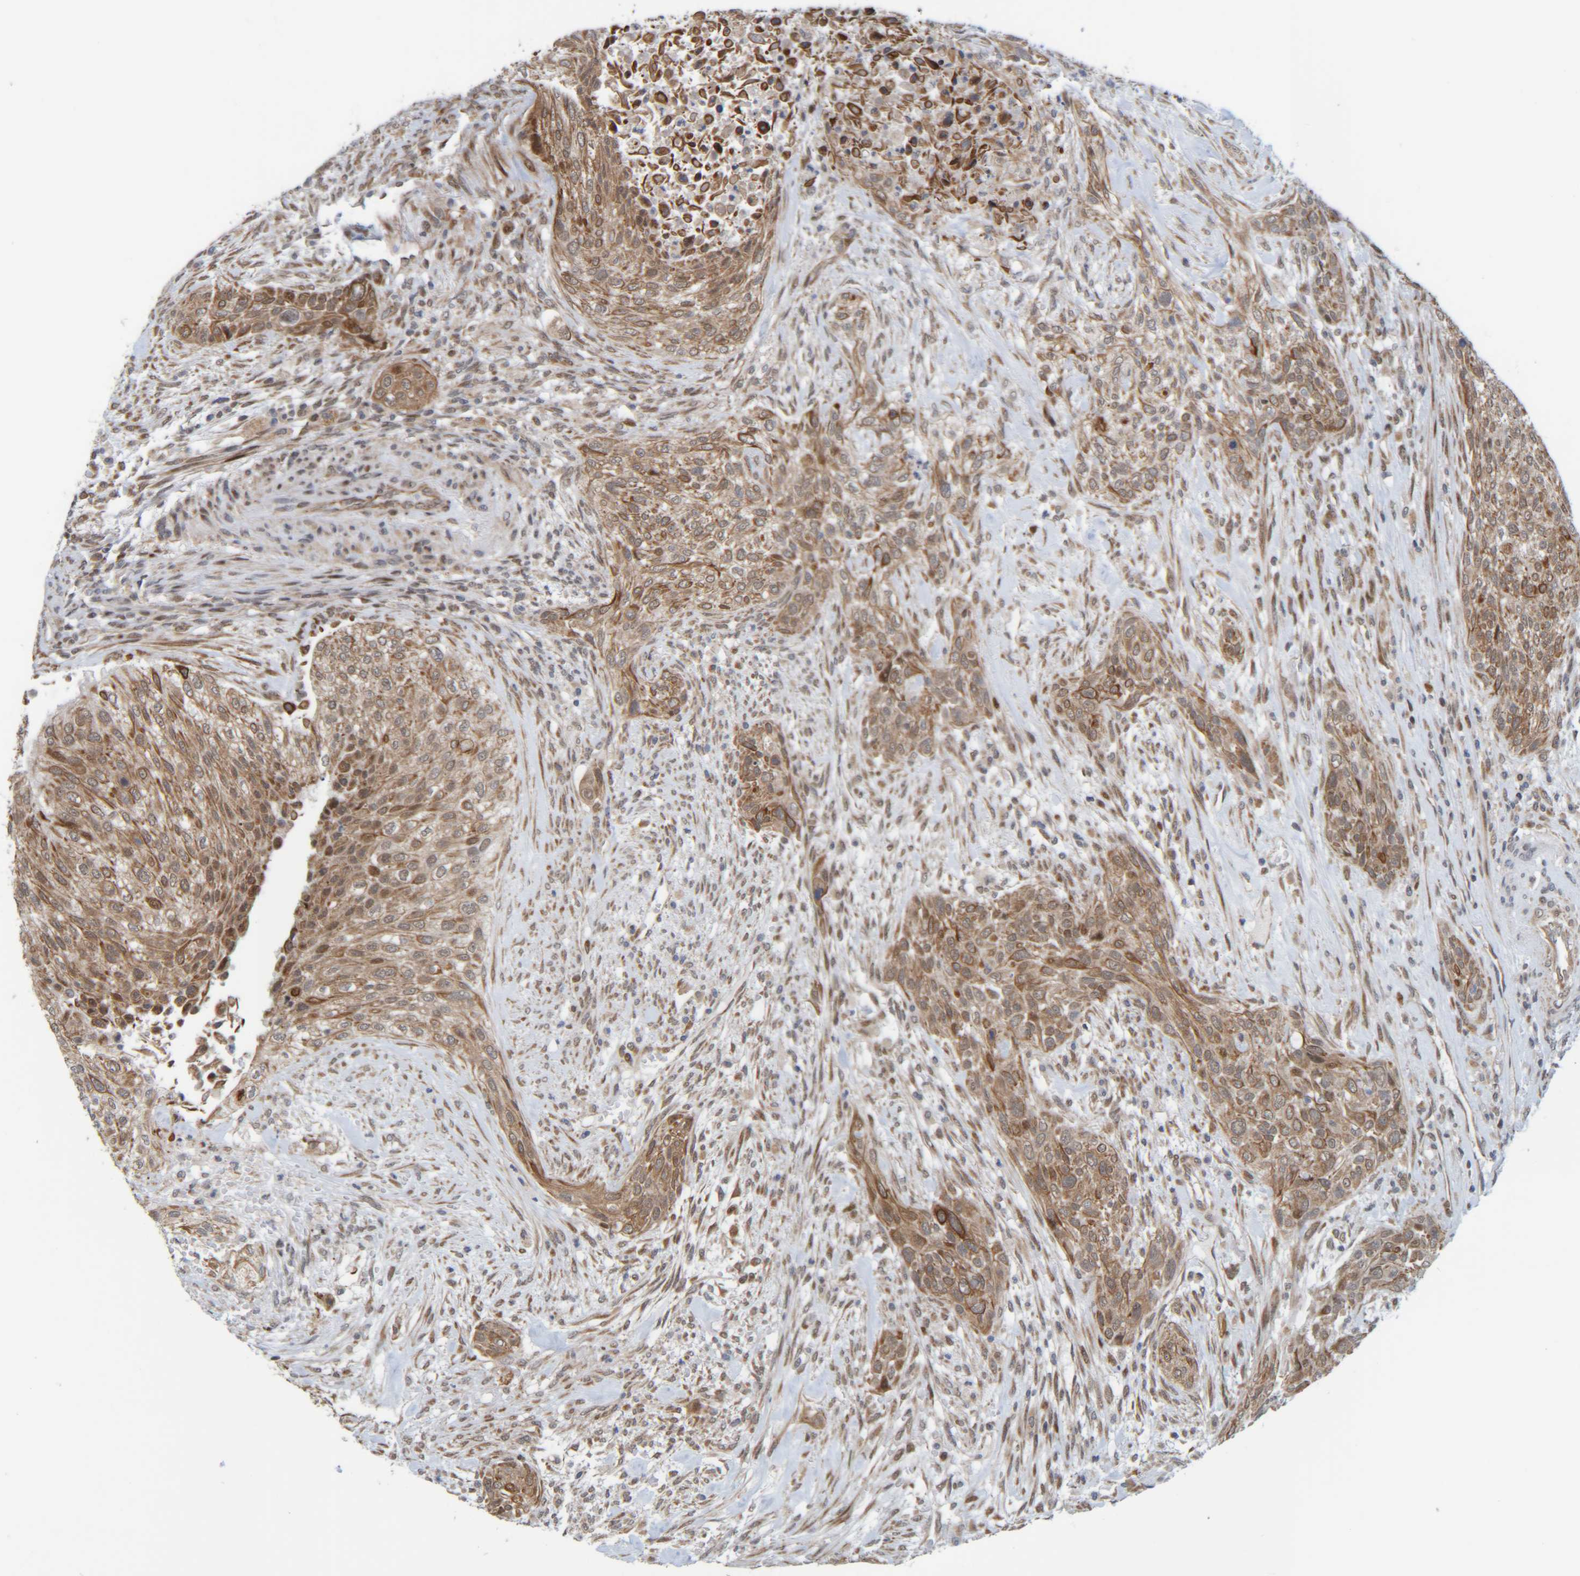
{"staining": {"intensity": "moderate", "quantity": ">75%", "location": "cytoplasmic/membranous"}, "tissue": "urothelial cancer", "cell_type": "Tumor cells", "image_type": "cancer", "snomed": [{"axis": "morphology", "description": "Urothelial carcinoma, Low grade"}, {"axis": "morphology", "description": "Urothelial carcinoma, High grade"}, {"axis": "topography", "description": "Urinary bladder"}], "caption": "A histopathology image of human urothelial cancer stained for a protein exhibits moderate cytoplasmic/membranous brown staining in tumor cells.", "gene": "CCDC57", "patient": {"sex": "male", "age": 35}}